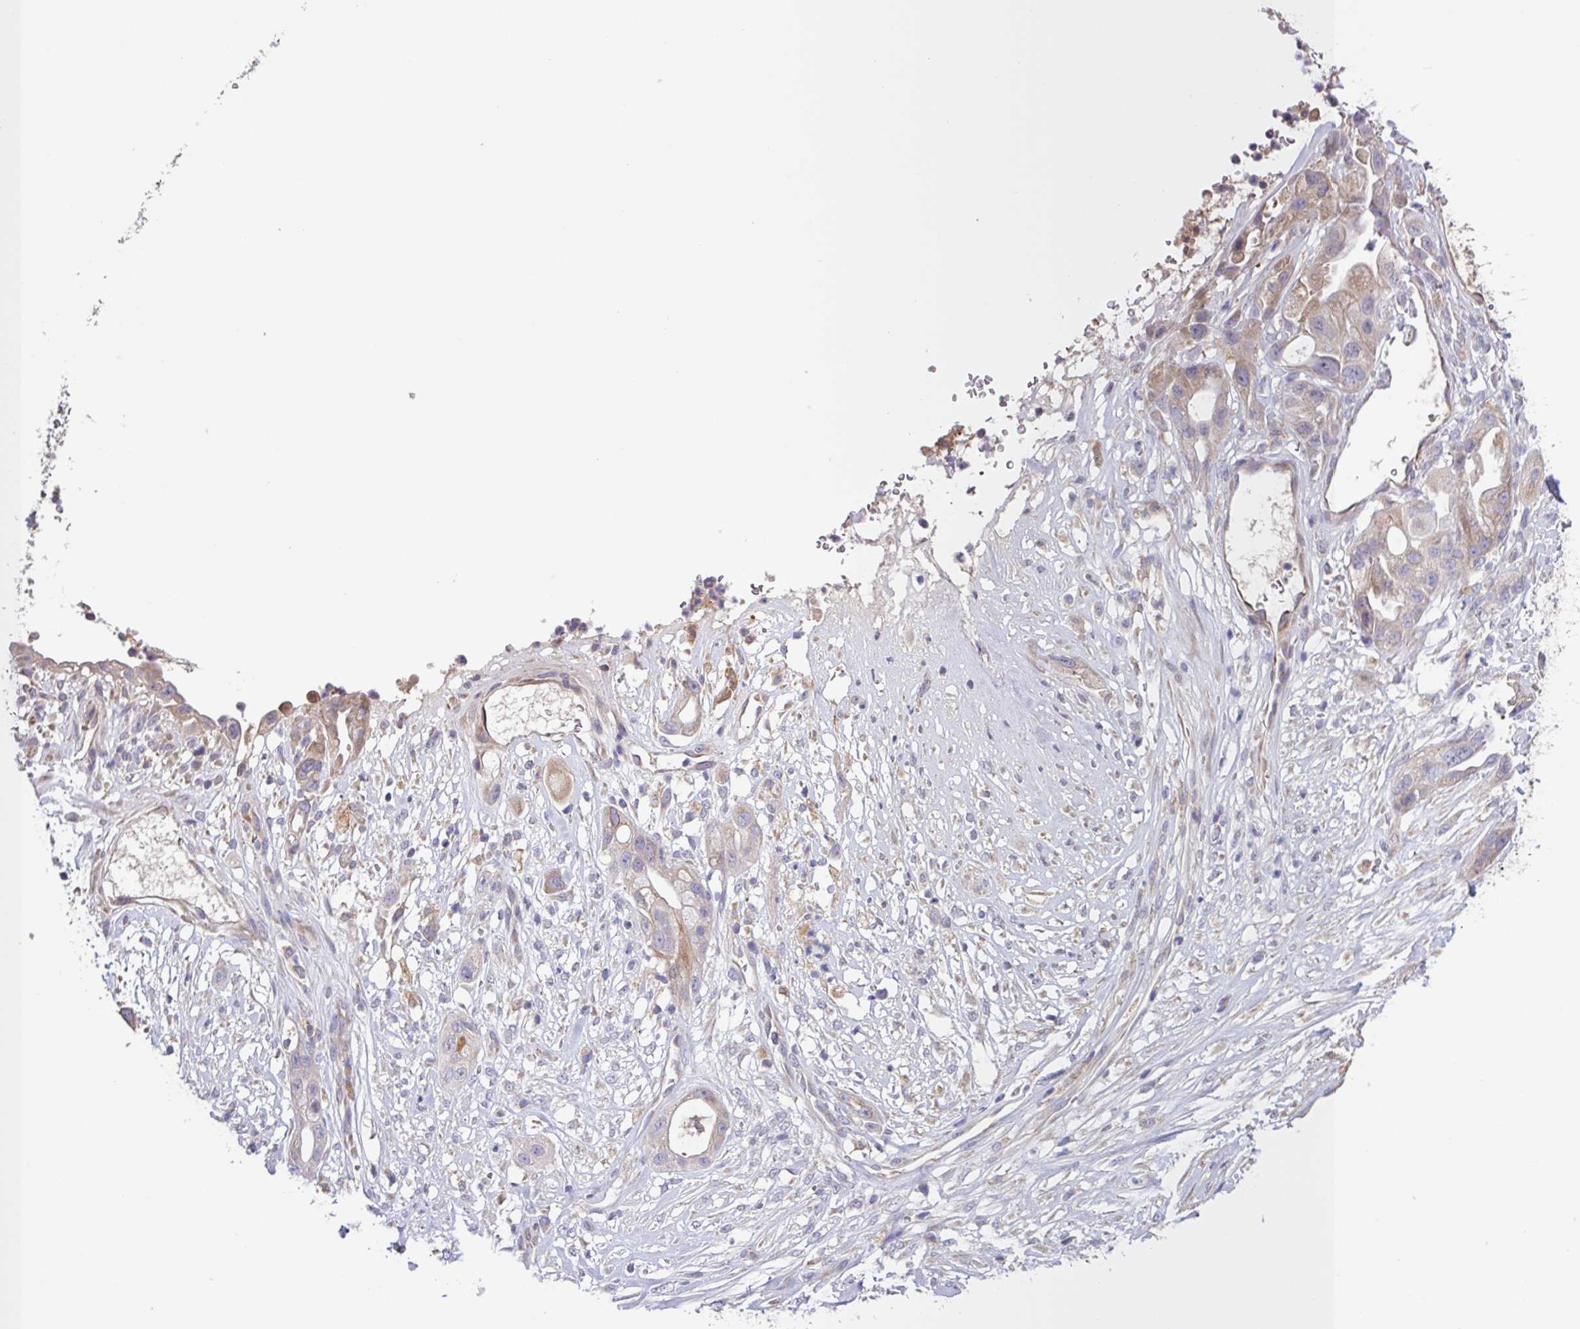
{"staining": {"intensity": "weak", "quantity": "25%-75%", "location": "cytoplasmic/membranous"}, "tissue": "pancreatic cancer", "cell_type": "Tumor cells", "image_type": "cancer", "snomed": [{"axis": "morphology", "description": "Adenocarcinoma, NOS"}, {"axis": "topography", "description": "Pancreas"}], "caption": "Human pancreatic adenocarcinoma stained with a protein marker demonstrates weak staining in tumor cells.", "gene": "SFTPB", "patient": {"sex": "male", "age": 44}}